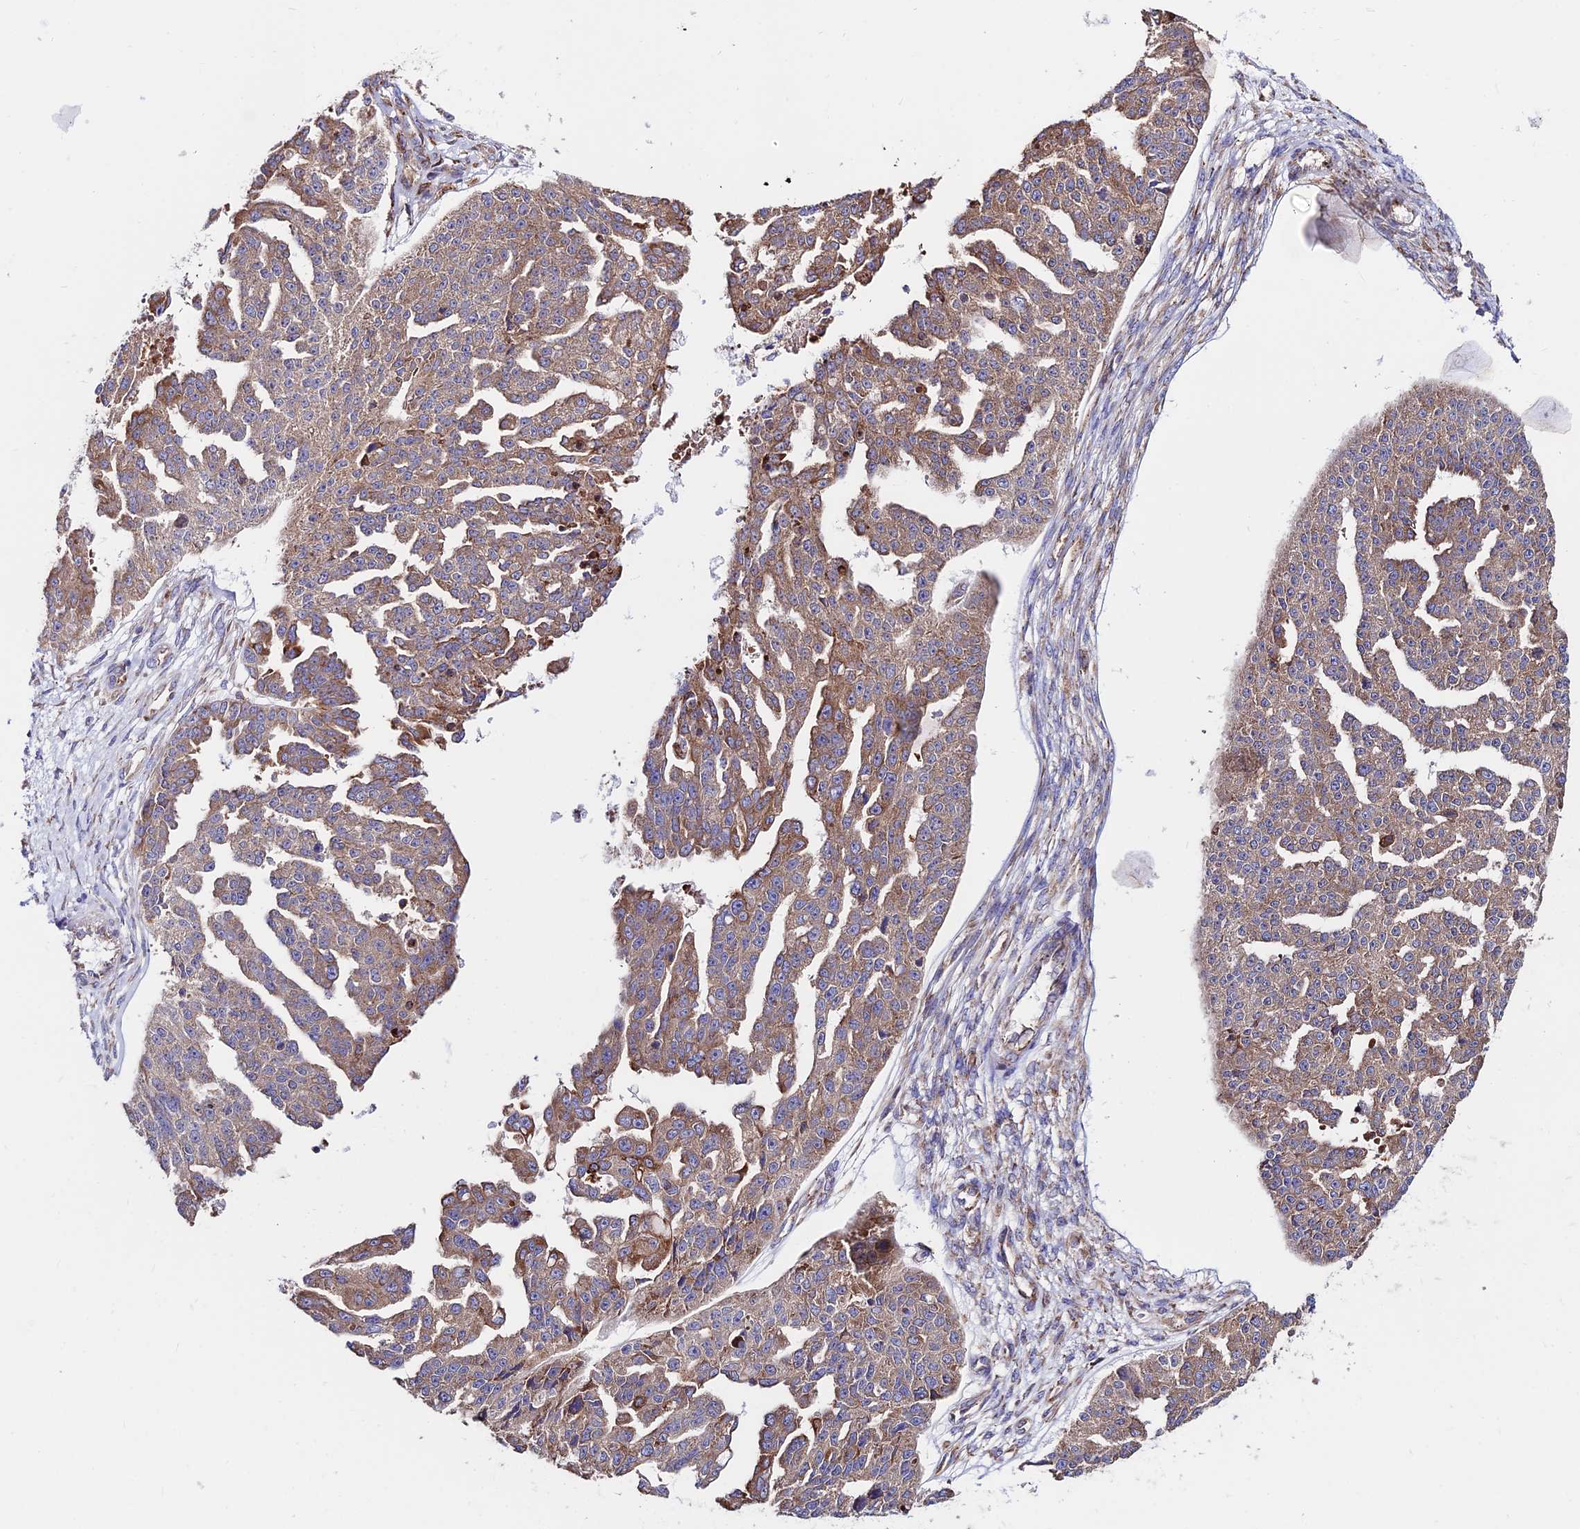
{"staining": {"intensity": "moderate", "quantity": ">75%", "location": "cytoplasmic/membranous"}, "tissue": "ovarian cancer", "cell_type": "Tumor cells", "image_type": "cancer", "snomed": [{"axis": "morphology", "description": "Cystadenocarcinoma, serous, NOS"}, {"axis": "topography", "description": "Ovary"}], "caption": "A photomicrograph of ovarian cancer (serous cystadenocarcinoma) stained for a protein shows moderate cytoplasmic/membranous brown staining in tumor cells. (DAB (3,3'-diaminobenzidine) = brown stain, brightfield microscopy at high magnification).", "gene": "EIF3K", "patient": {"sex": "female", "age": 58}}